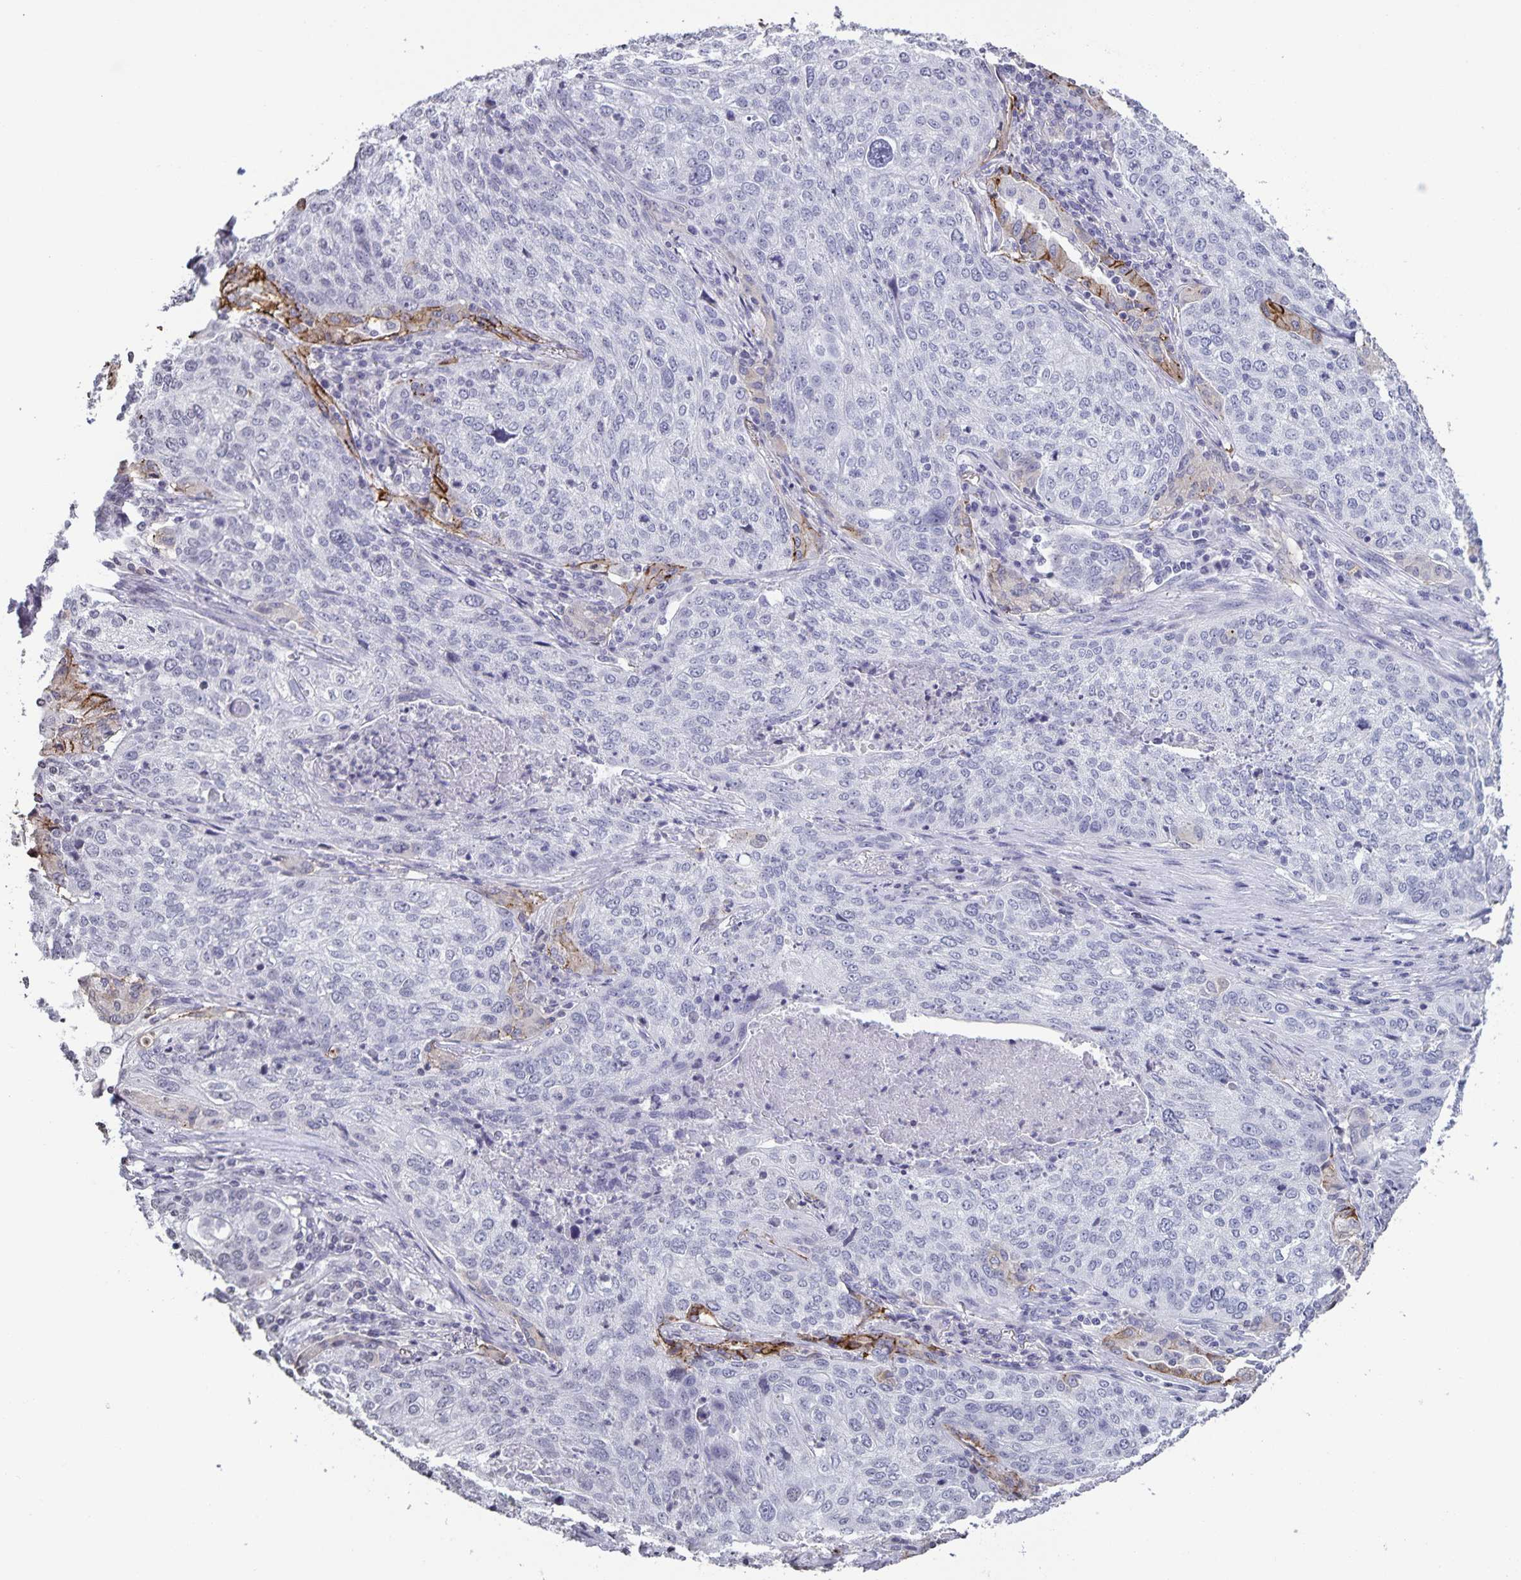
{"staining": {"intensity": "moderate", "quantity": "<25%", "location": "cytoplasmic/membranous"}, "tissue": "lung cancer", "cell_type": "Tumor cells", "image_type": "cancer", "snomed": [{"axis": "morphology", "description": "Squamous cell carcinoma, NOS"}, {"axis": "topography", "description": "Lung"}], "caption": "This is a micrograph of IHC staining of lung cancer, which shows moderate expression in the cytoplasmic/membranous of tumor cells.", "gene": "AQP4", "patient": {"sex": "male", "age": 63}}